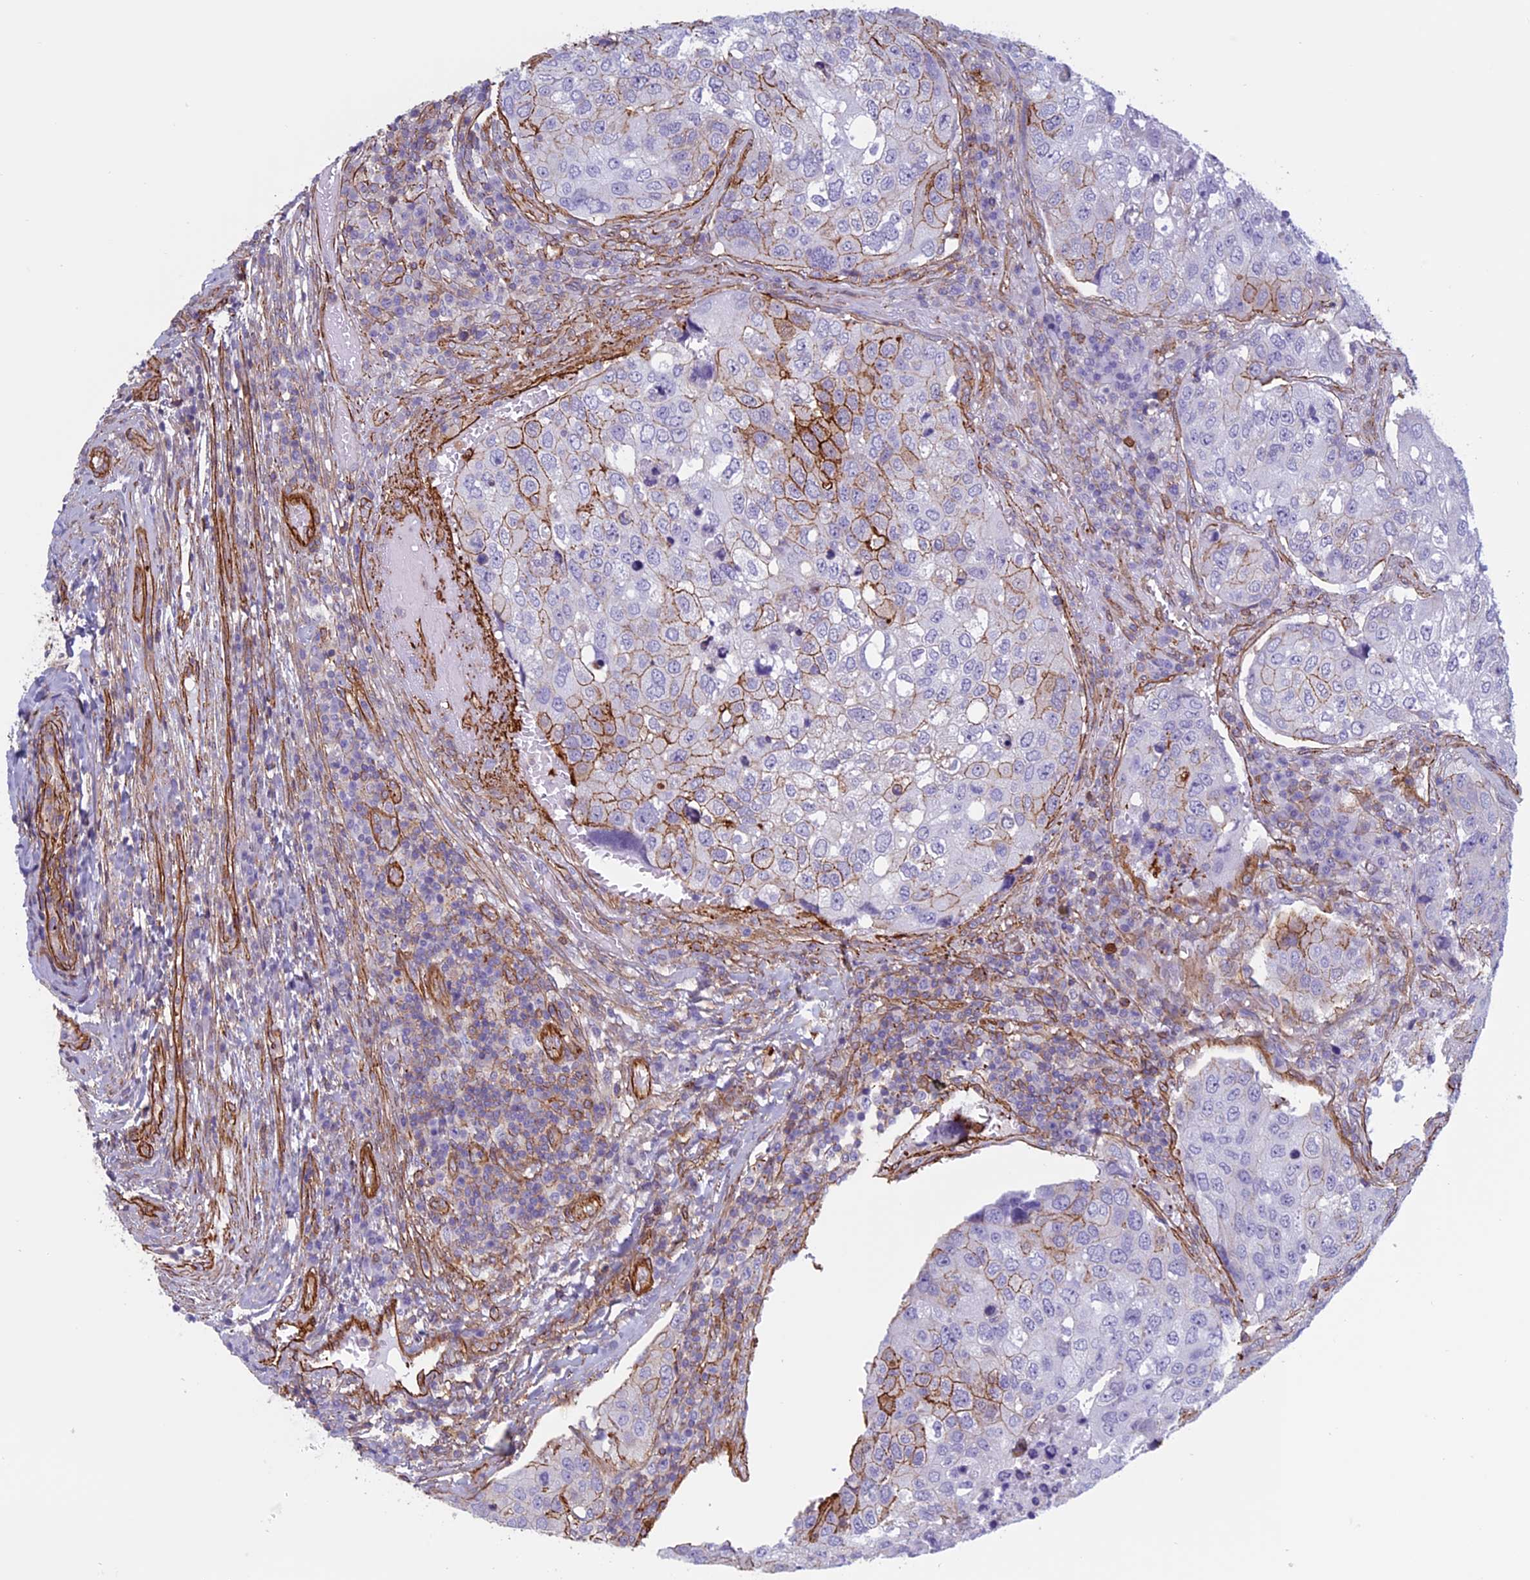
{"staining": {"intensity": "strong", "quantity": "<25%", "location": "cytoplasmic/membranous"}, "tissue": "urothelial cancer", "cell_type": "Tumor cells", "image_type": "cancer", "snomed": [{"axis": "morphology", "description": "Urothelial carcinoma, High grade"}, {"axis": "topography", "description": "Lymph node"}, {"axis": "topography", "description": "Urinary bladder"}], "caption": "A brown stain shows strong cytoplasmic/membranous staining of a protein in human high-grade urothelial carcinoma tumor cells.", "gene": "ANGPTL2", "patient": {"sex": "male", "age": 51}}